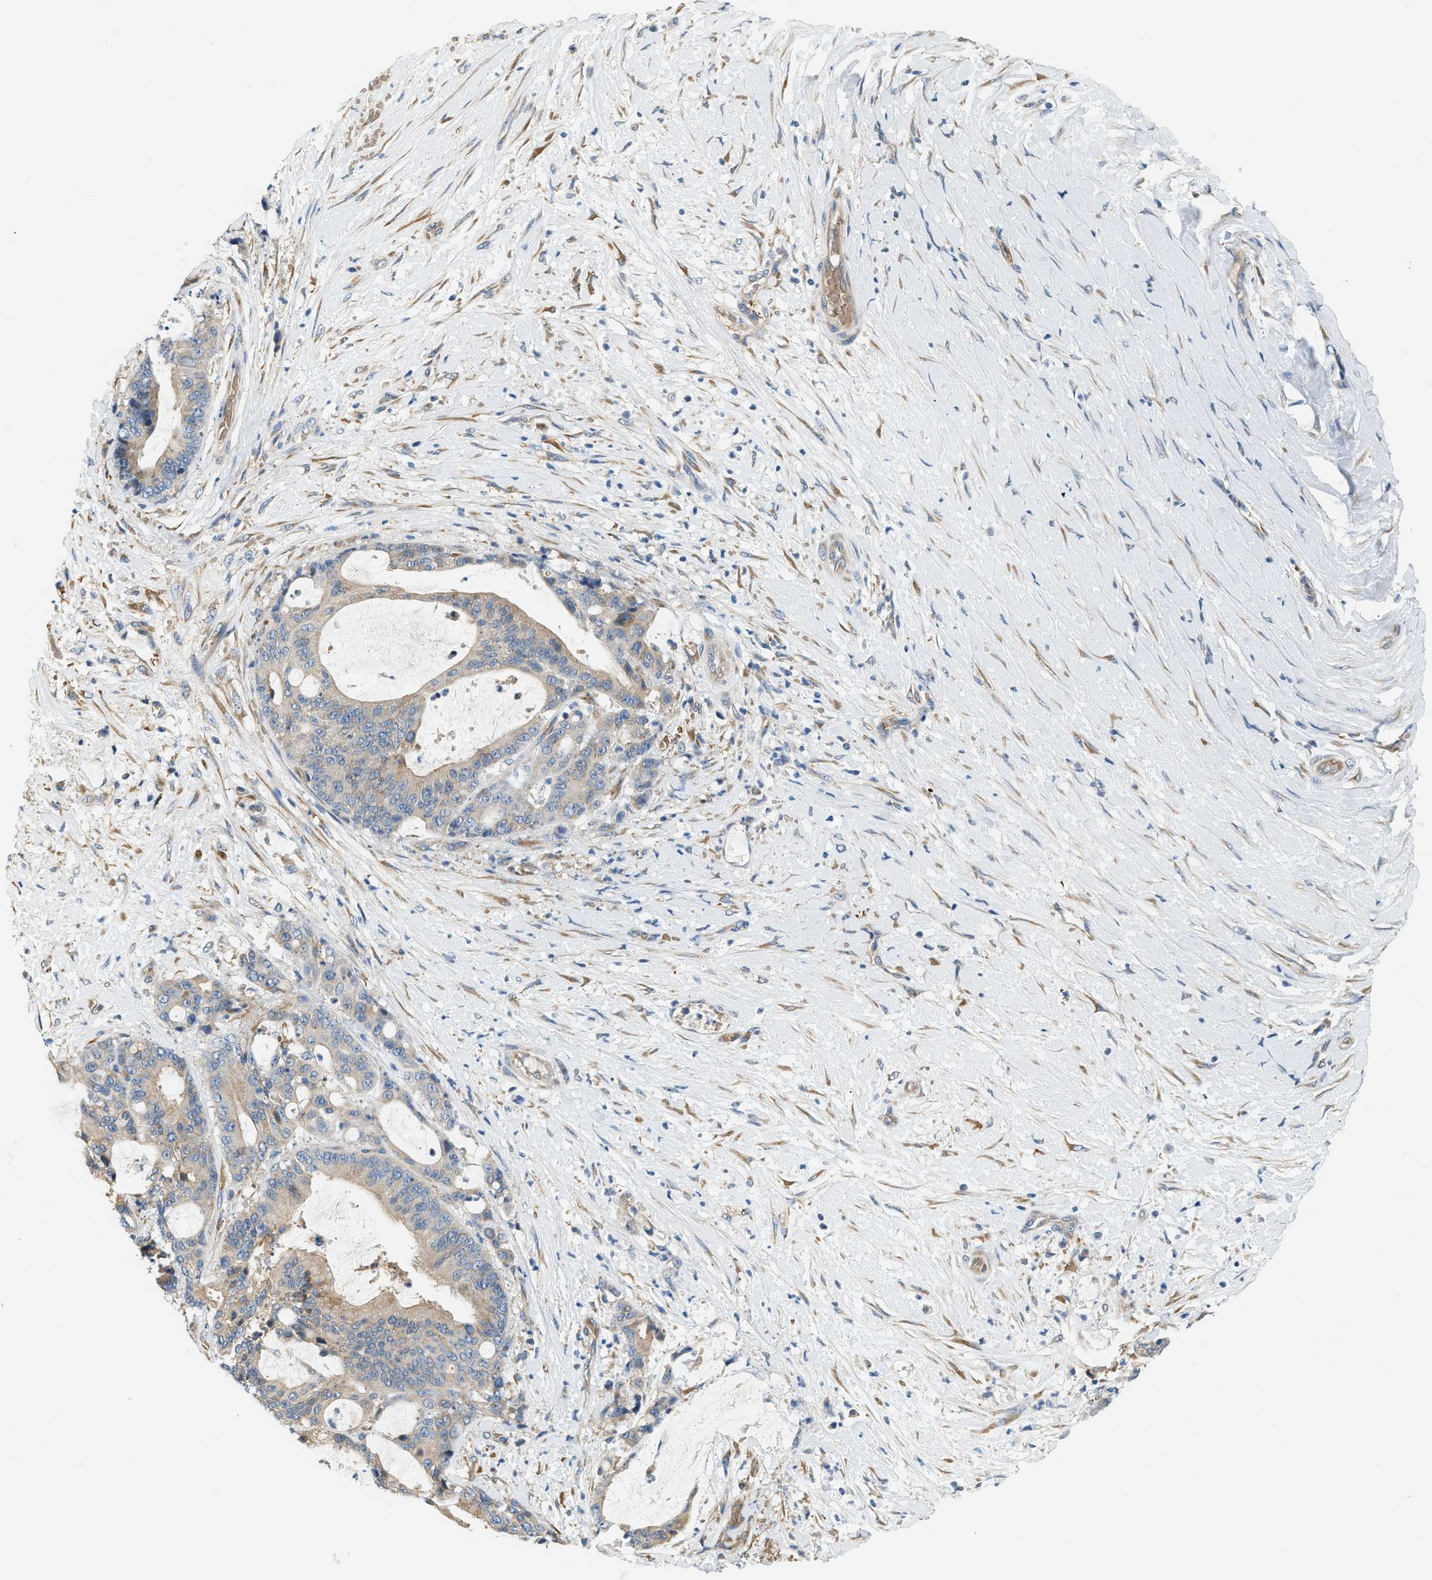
{"staining": {"intensity": "moderate", "quantity": "<25%", "location": "cytoplasmic/membranous"}, "tissue": "liver cancer", "cell_type": "Tumor cells", "image_type": "cancer", "snomed": [{"axis": "morphology", "description": "Normal tissue, NOS"}, {"axis": "morphology", "description": "Cholangiocarcinoma"}, {"axis": "topography", "description": "Liver"}, {"axis": "topography", "description": "Peripheral nerve tissue"}], "caption": "Immunohistochemistry (IHC) (DAB) staining of human liver cholangiocarcinoma exhibits moderate cytoplasmic/membranous protein expression in approximately <25% of tumor cells.", "gene": "CYTH2", "patient": {"sex": "female", "age": 73}}